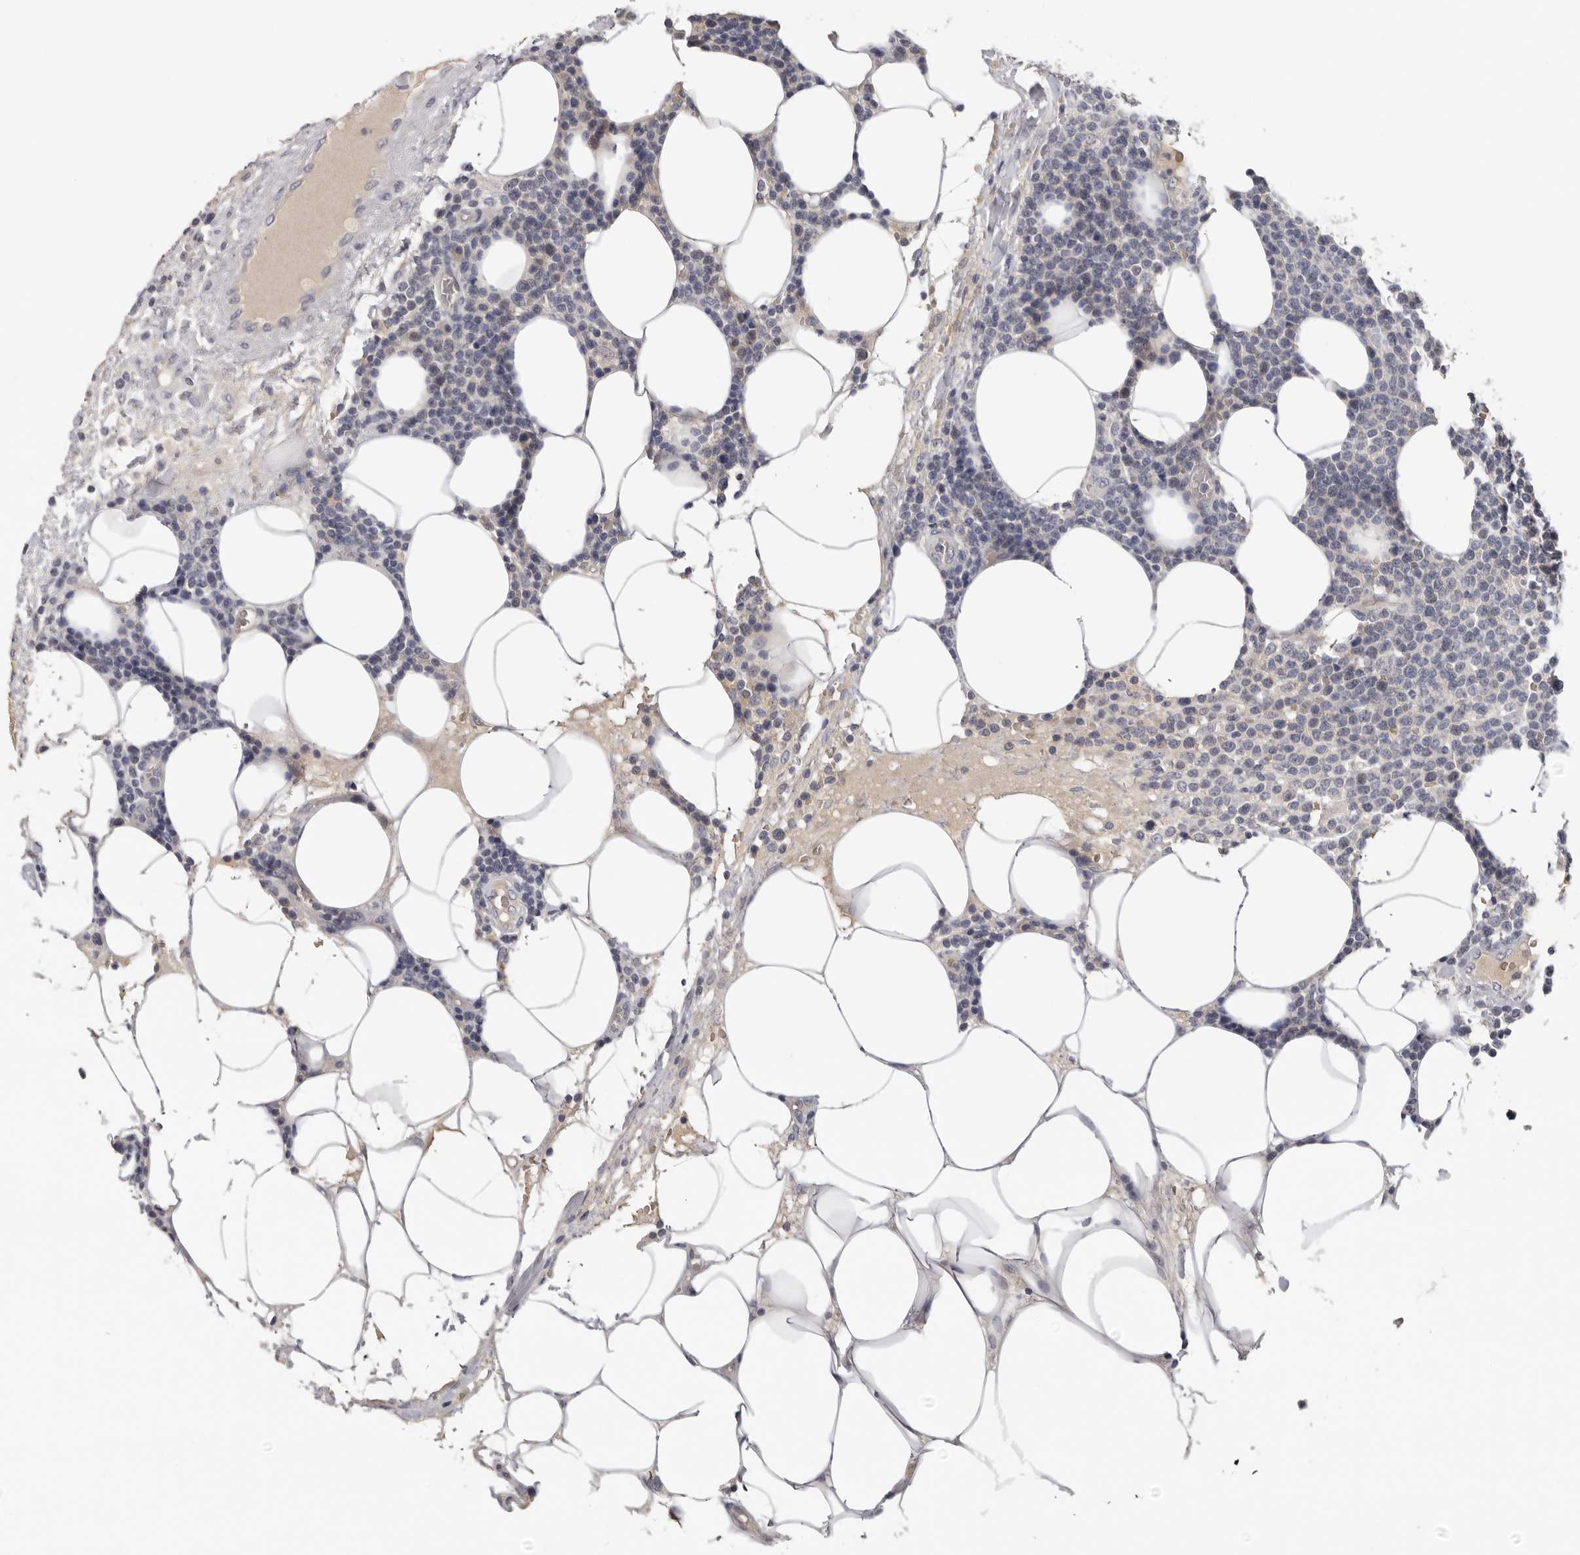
{"staining": {"intensity": "negative", "quantity": "none", "location": "none"}, "tissue": "lymphoma", "cell_type": "Tumor cells", "image_type": "cancer", "snomed": [{"axis": "morphology", "description": "Malignant lymphoma, non-Hodgkin's type, High grade"}, {"axis": "topography", "description": "Lymph node"}], "caption": "Immunohistochemistry (IHC) photomicrograph of neoplastic tissue: human lymphoma stained with DAB (3,3'-diaminobenzidine) exhibits no significant protein positivity in tumor cells.", "gene": "KIF2B", "patient": {"sex": "male", "age": 61}}